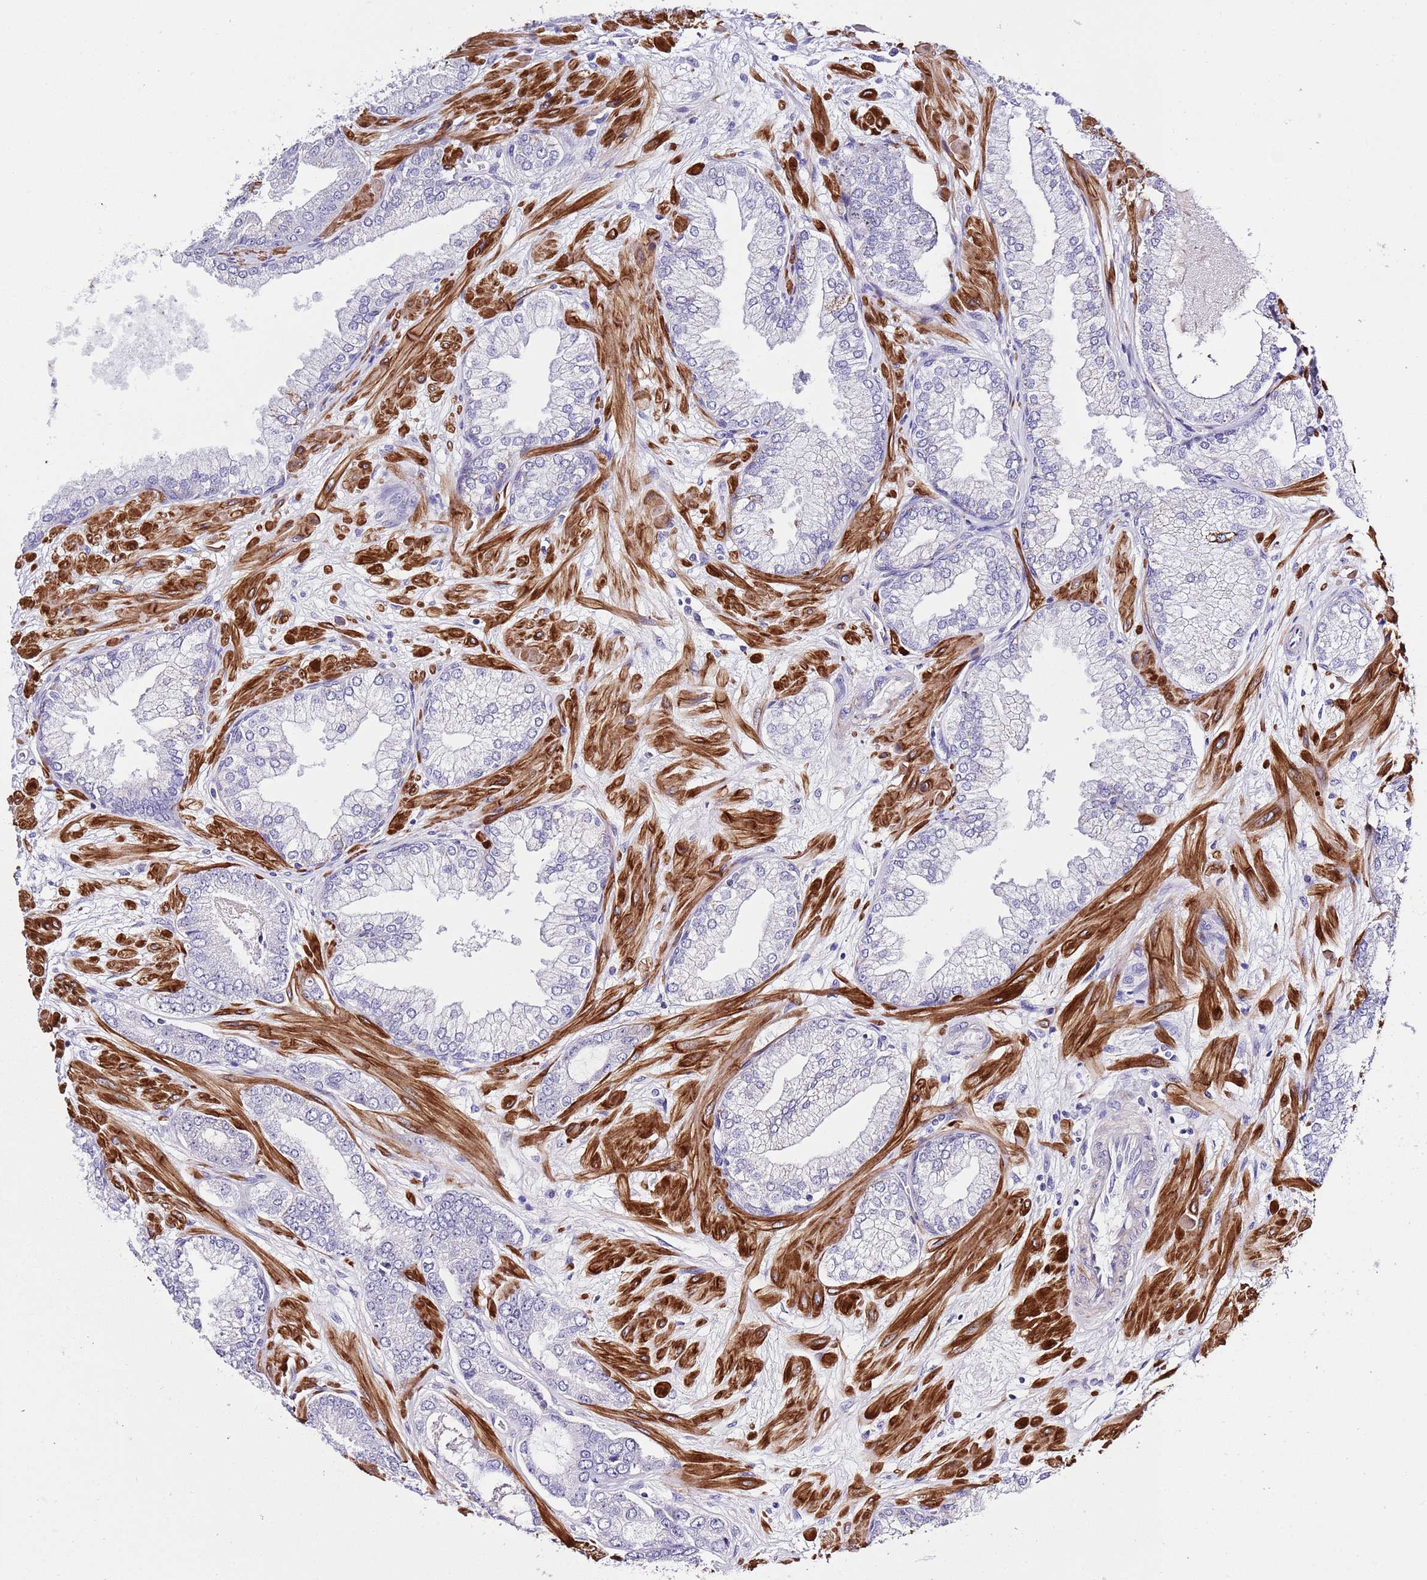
{"staining": {"intensity": "negative", "quantity": "none", "location": "none"}, "tissue": "prostate cancer", "cell_type": "Tumor cells", "image_type": "cancer", "snomed": [{"axis": "morphology", "description": "Adenocarcinoma, Low grade"}, {"axis": "topography", "description": "Prostate"}], "caption": "The histopathology image shows no significant positivity in tumor cells of adenocarcinoma (low-grade) (prostate). (Immunohistochemistry (ihc), brightfield microscopy, high magnification).", "gene": "NET1", "patient": {"sex": "male", "age": 55}}